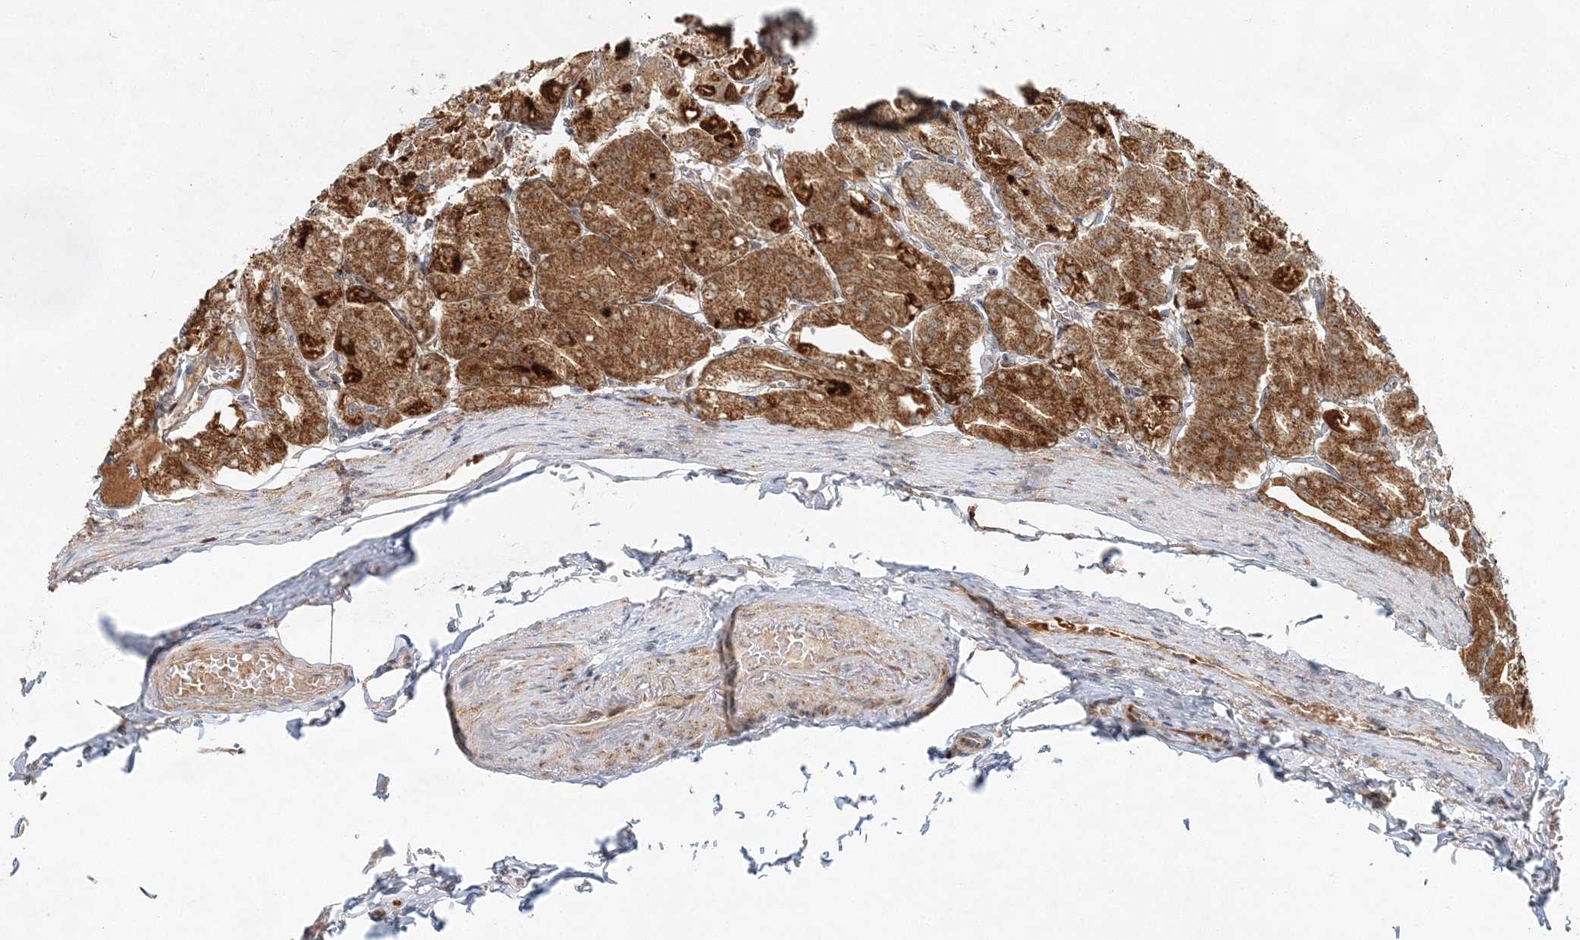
{"staining": {"intensity": "strong", "quantity": ">75%", "location": "cytoplasmic/membranous"}, "tissue": "stomach", "cell_type": "Glandular cells", "image_type": "normal", "snomed": [{"axis": "morphology", "description": "Normal tissue, NOS"}, {"axis": "topography", "description": "Stomach, lower"}], "caption": "Approximately >75% of glandular cells in normal human stomach reveal strong cytoplasmic/membranous protein expression as visualized by brown immunohistochemical staining.", "gene": "RAB11FIP2", "patient": {"sex": "male", "age": 71}}